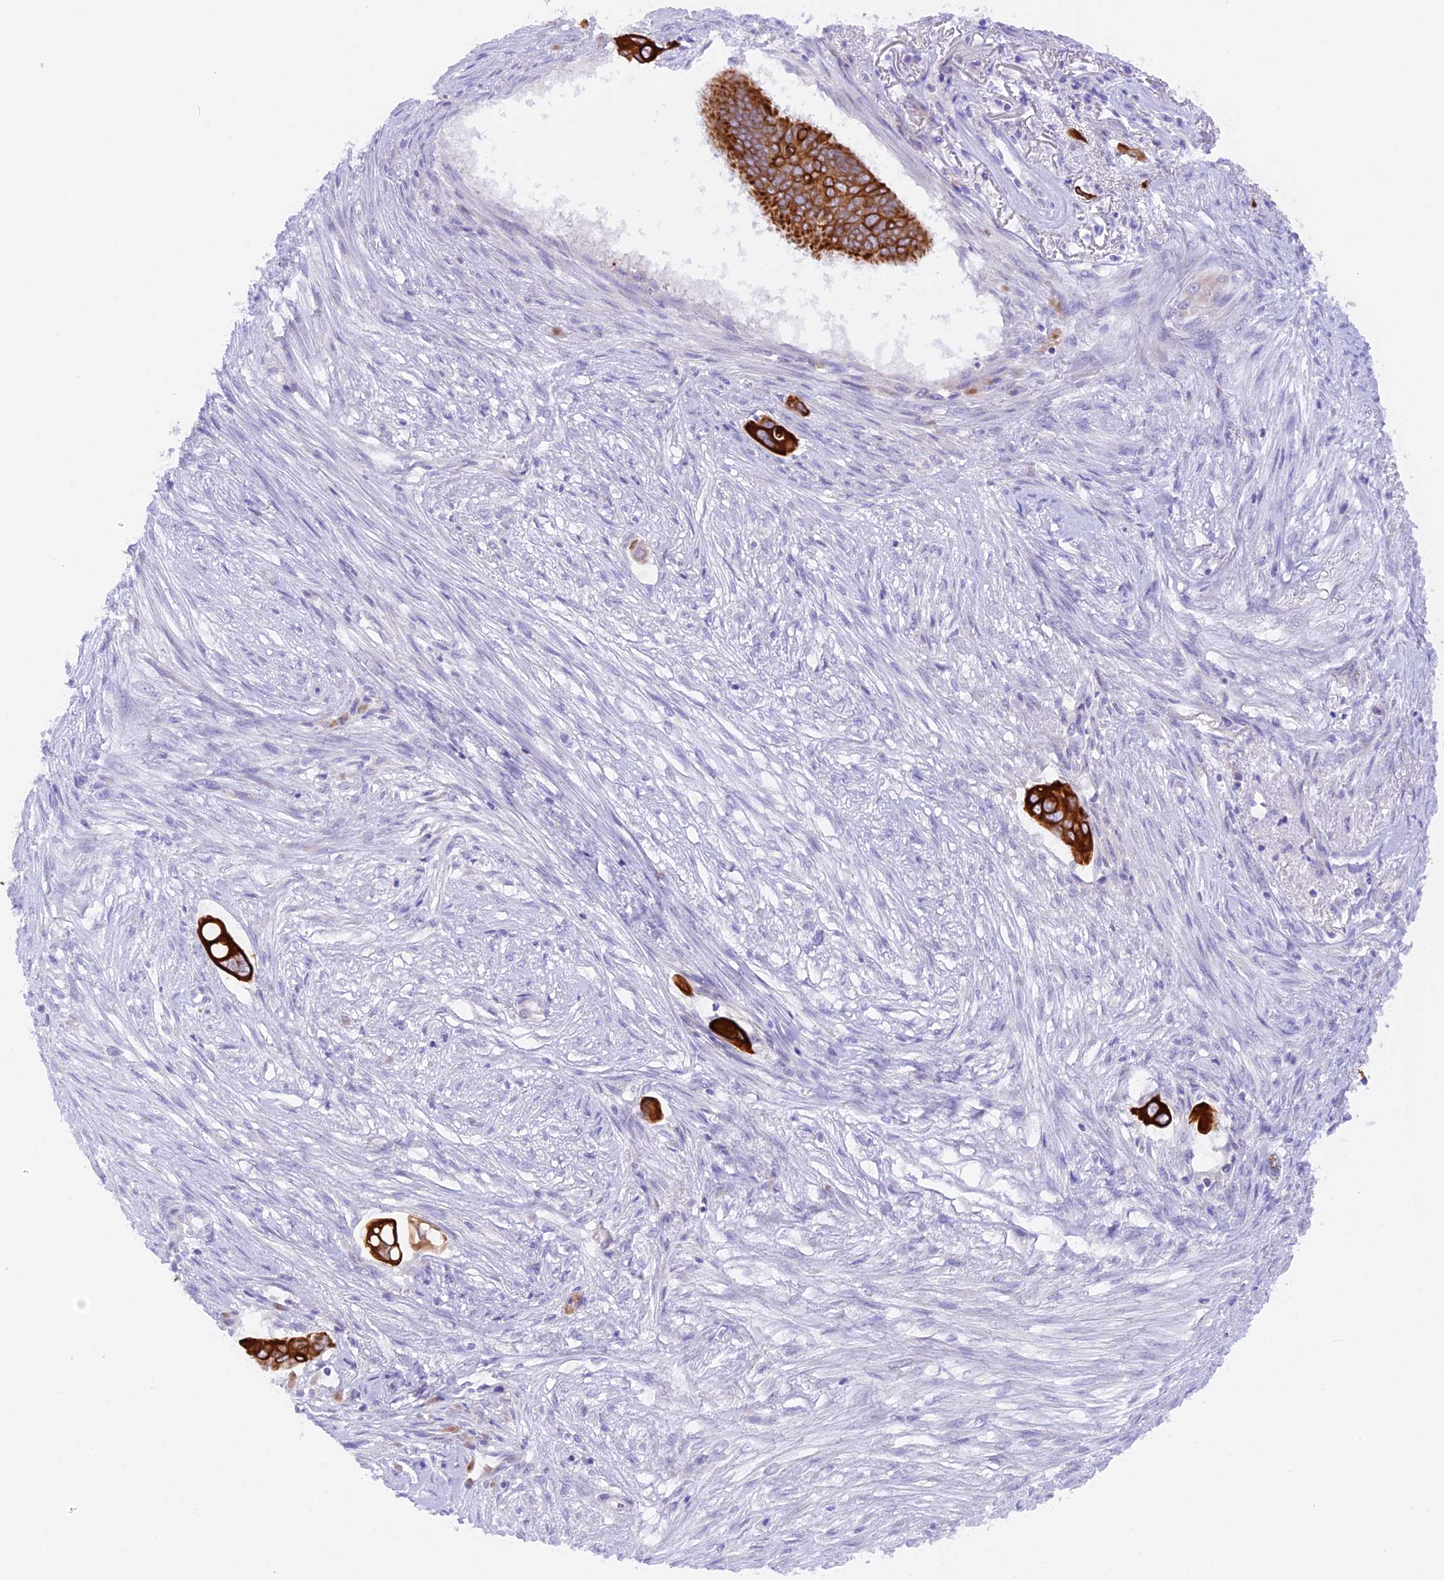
{"staining": {"intensity": "strong", "quantity": ">75%", "location": "cytoplasmic/membranous"}, "tissue": "pancreatic cancer", "cell_type": "Tumor cells", "image_type": "cancer", "snomed": [{"axis": "morphology", "description": "Adenocarcinoma, NOS"}, {"axis": "topography", "description": "Pancreas"}], "caption": "Adenocarcinoma (pancreatic) was stained to show a protein in brown. There is high levels of strong cytoplasmic/membranous positivity in about >75% of tumor cells.", "gene": "PKIA", "patient": {"sex": "male", "age": 68}}